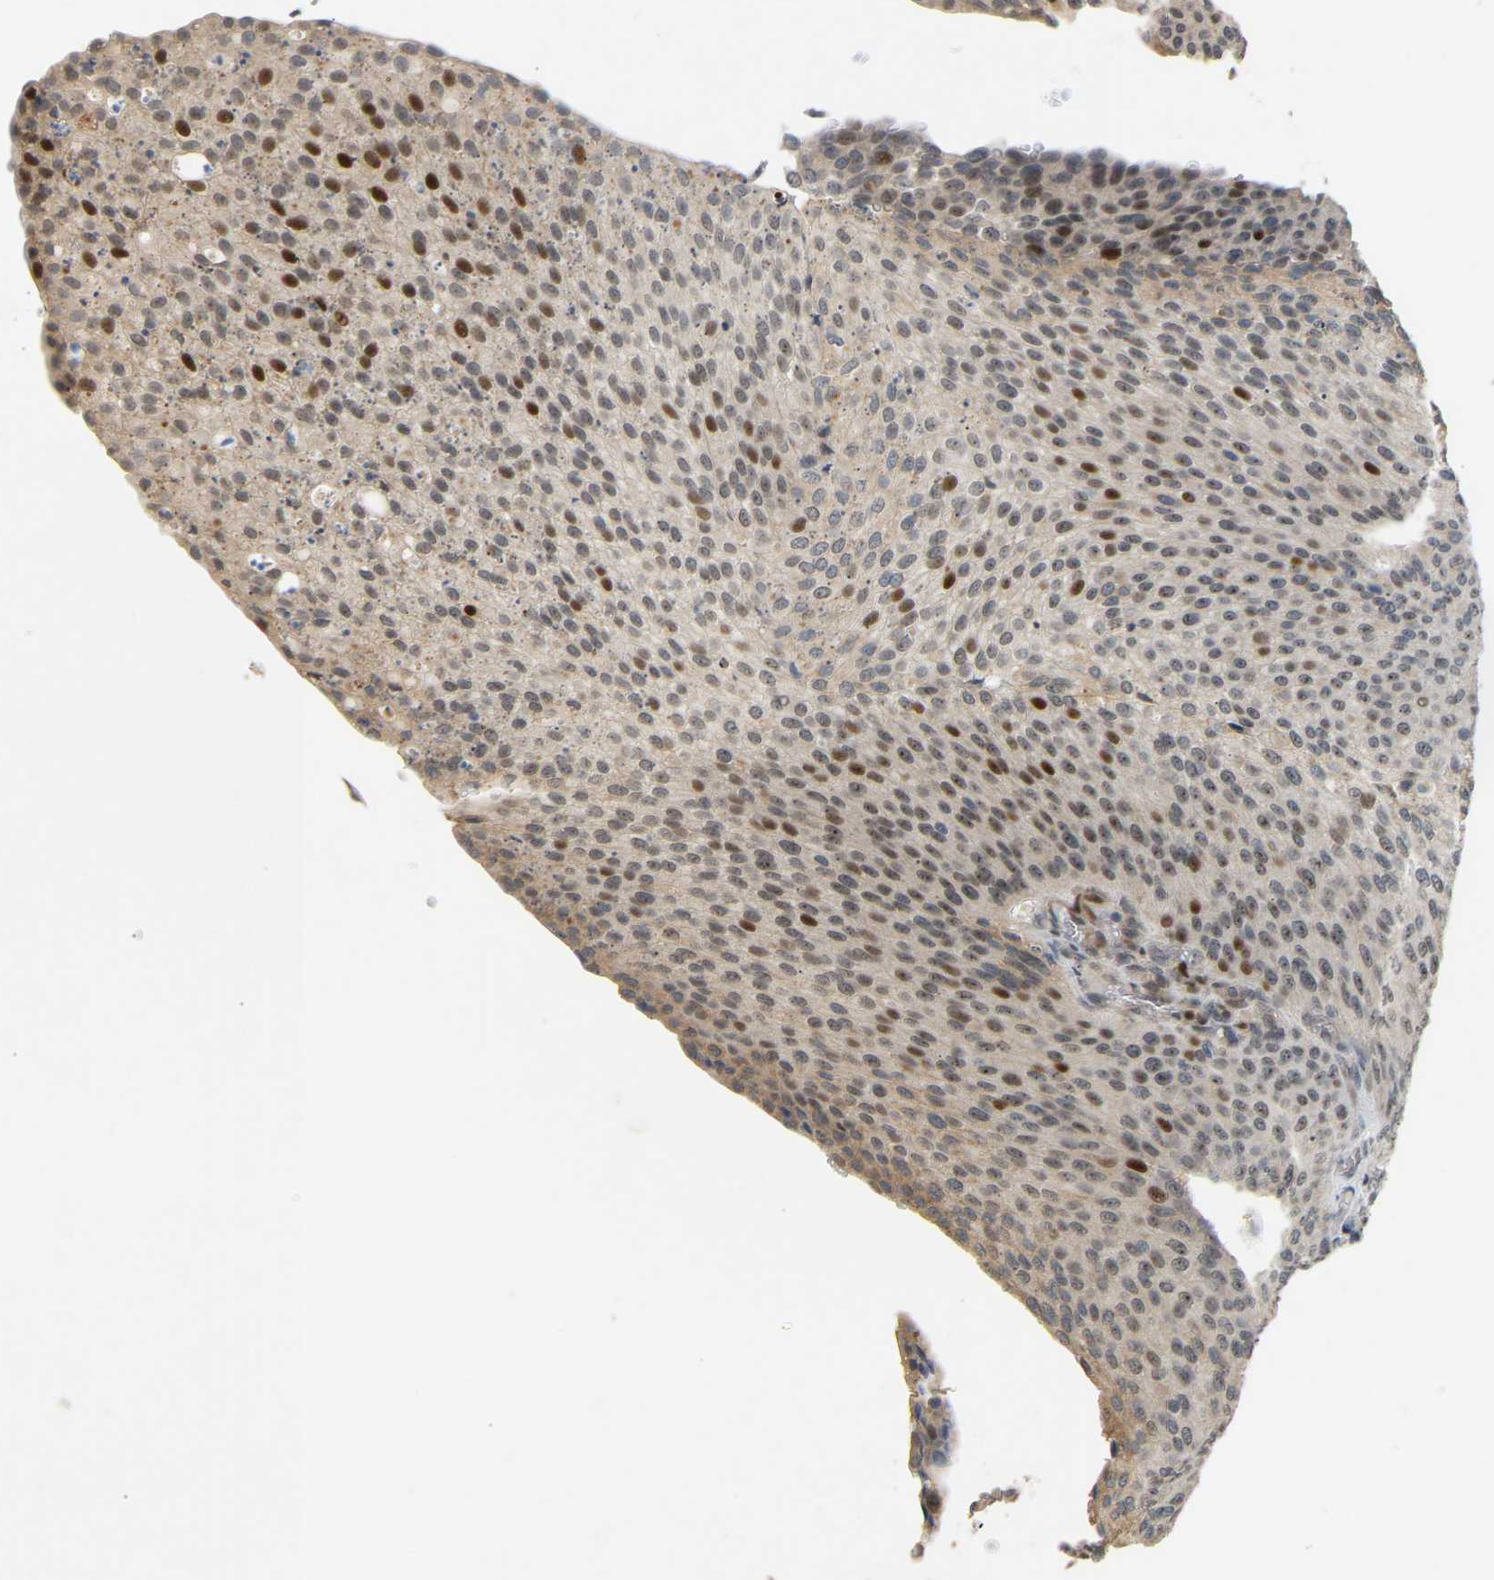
{"staining": {"intensity": "moderate", "quantity": "25%-75%", "location": "nuclear"}, "tissue": "urothelial cancer", "cell_type": "Tumor cells", "image_type": "cancer", "snomed": [{"axis": "morphology", "description": "Urothelial carcinoma, Low grade"}, {"axis": "topography", "description": "Smooth muscle"}, {"axis": "topography", "description": "Urinary bladder"}], "caption": "Urothelial cancer stained with a protein marker displays moderate staining in tumor cells.", "gene": "PTPN4", "patient": {"sex": "male", "age": 60}}